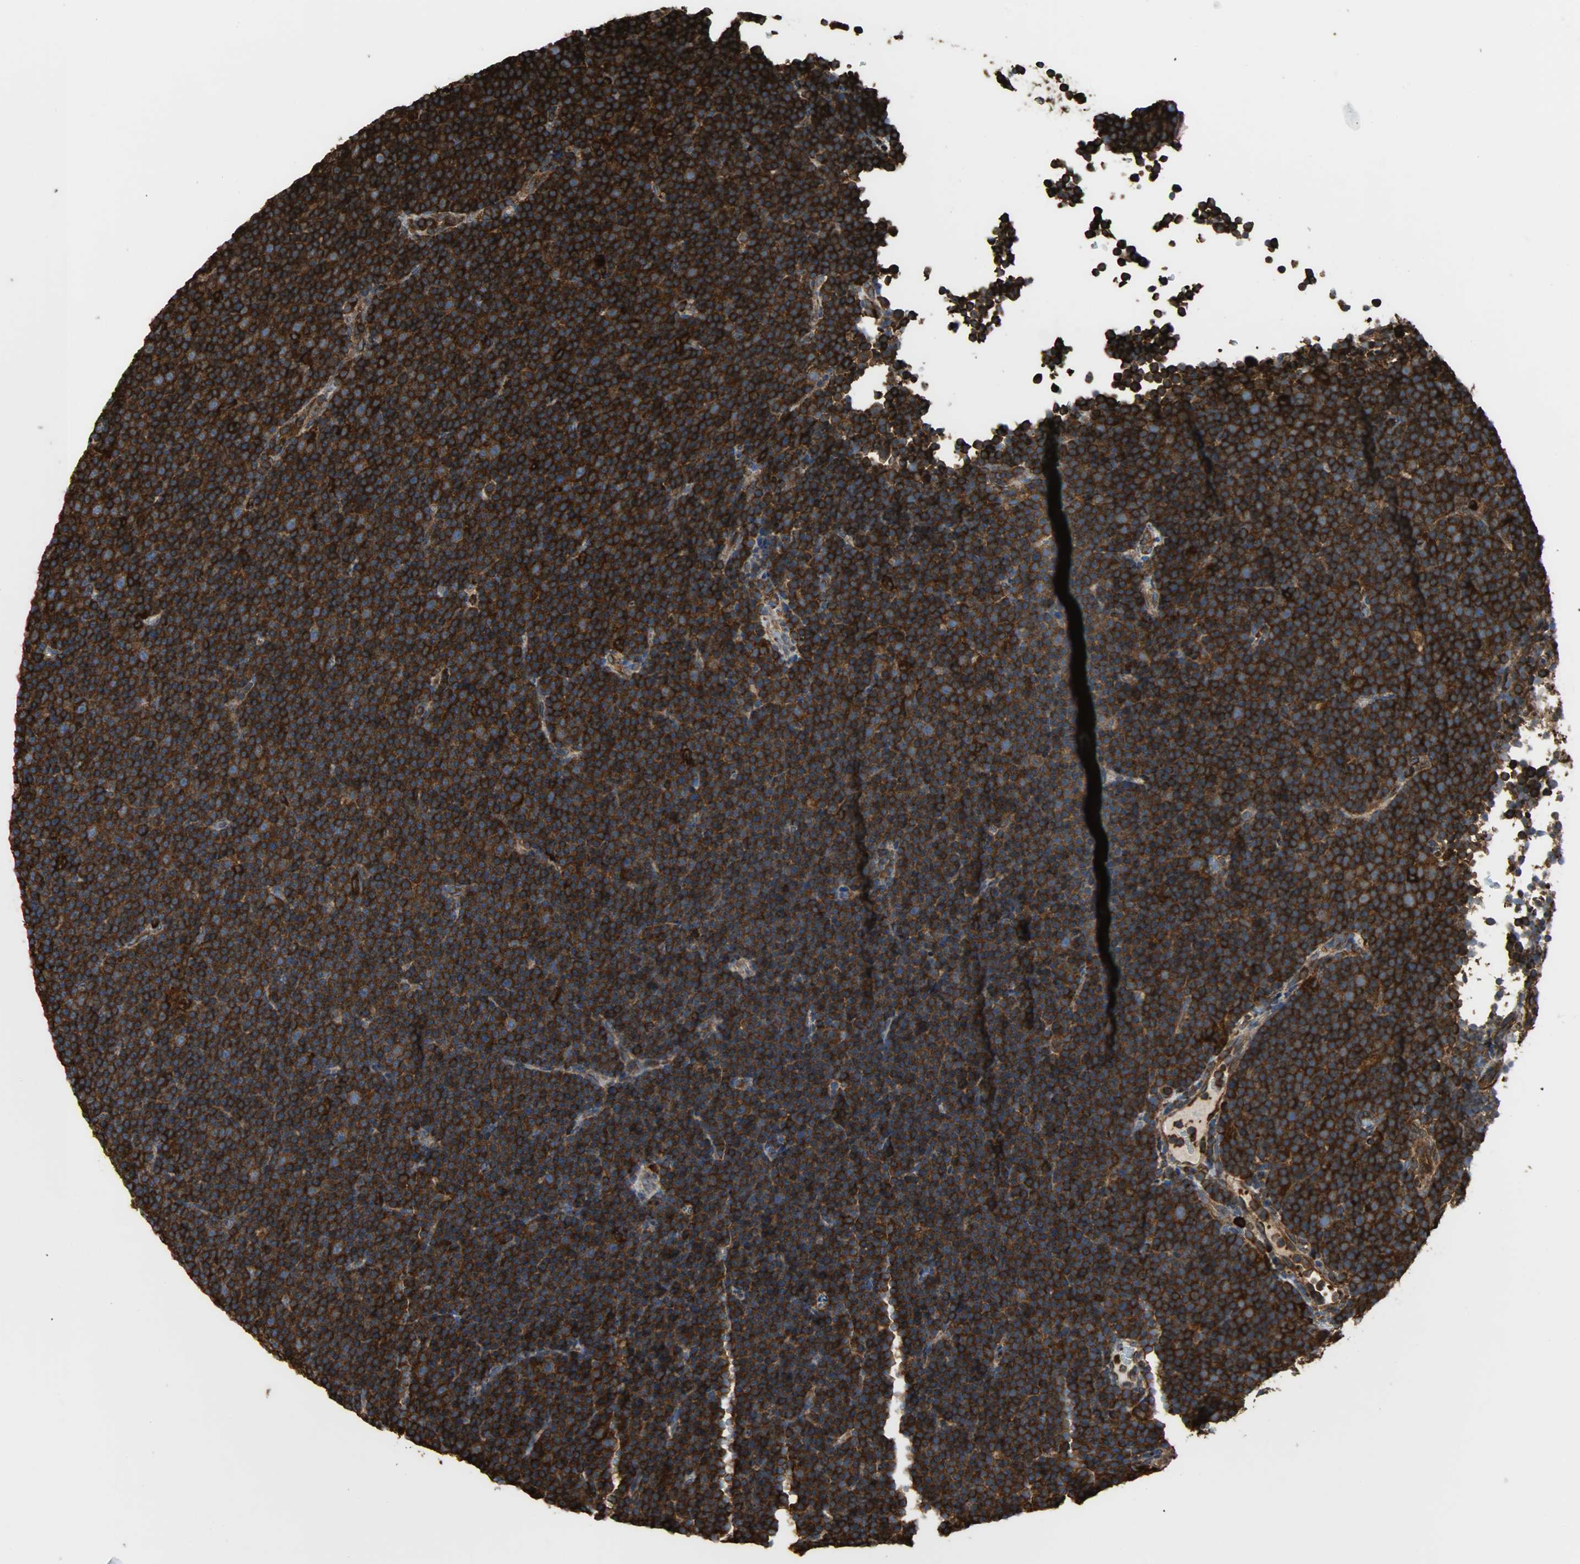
{"staining": {"intensity": "strong", "quantity": ">75%", "location": "cytoplasmic/membranous"}, "tissue": "lymphoma", "cell_type": "Tumor cells", "image_type": "cancer", "snomed": [{"axis": "morphology", "description": "Malignant lymphoma, non-Hodgkin's type, Low grade"}, {"axis": "topography", "description": "Lymph node"}], "caption": "Immunohistochemical staining of human low-grade malignant lymphoma, non-Hodgkin's type shows strong cytoplasmic/membranous protein expression in about >75% of tumor cells. The protein is stained brown, and the nuclei are stained in blue (DAB (3,3'-diaminobenzidine) IHC with brightfield microscopy, high magnification).", "gene": "VASP", "patient": {"sex": "female", "age": 67}}